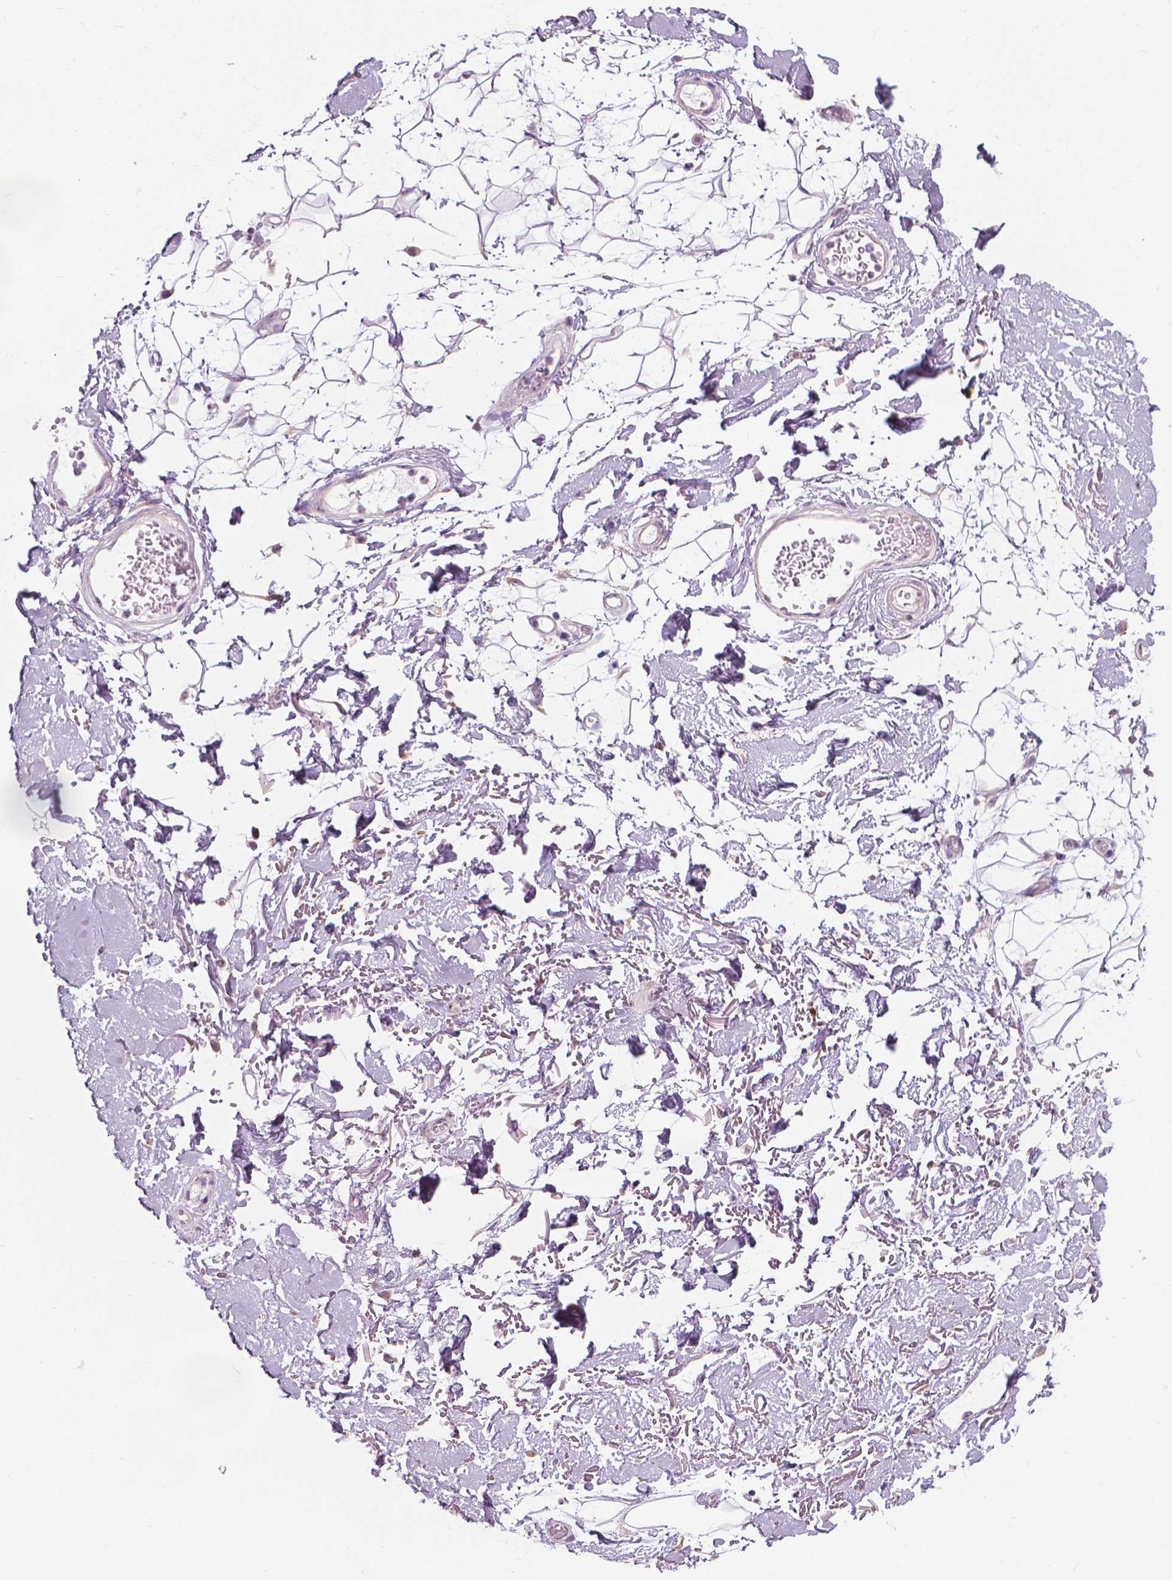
{"staining": {"intensity": "negative", "quantity": "none", "location": "none"}, "tissue": "adipose tissue", "cell_type": "Adipocytes", "image_type": "normal", "snomed": [{"axis": "morphology", "description": "Normal tissue, NOS"}, {"axis": "topography", "description": "Anal"}, {"axis": "topography", "description": "Peripheral nerve tissue"}], "caption": "DAB (3,3'-diaminobenzidine) immunohistochemical staining of normal adipose tissue reveals no significant staining in adipocytes.", "gene": "GPRC5A", "patient": {"sex": "male", "age": 78}}